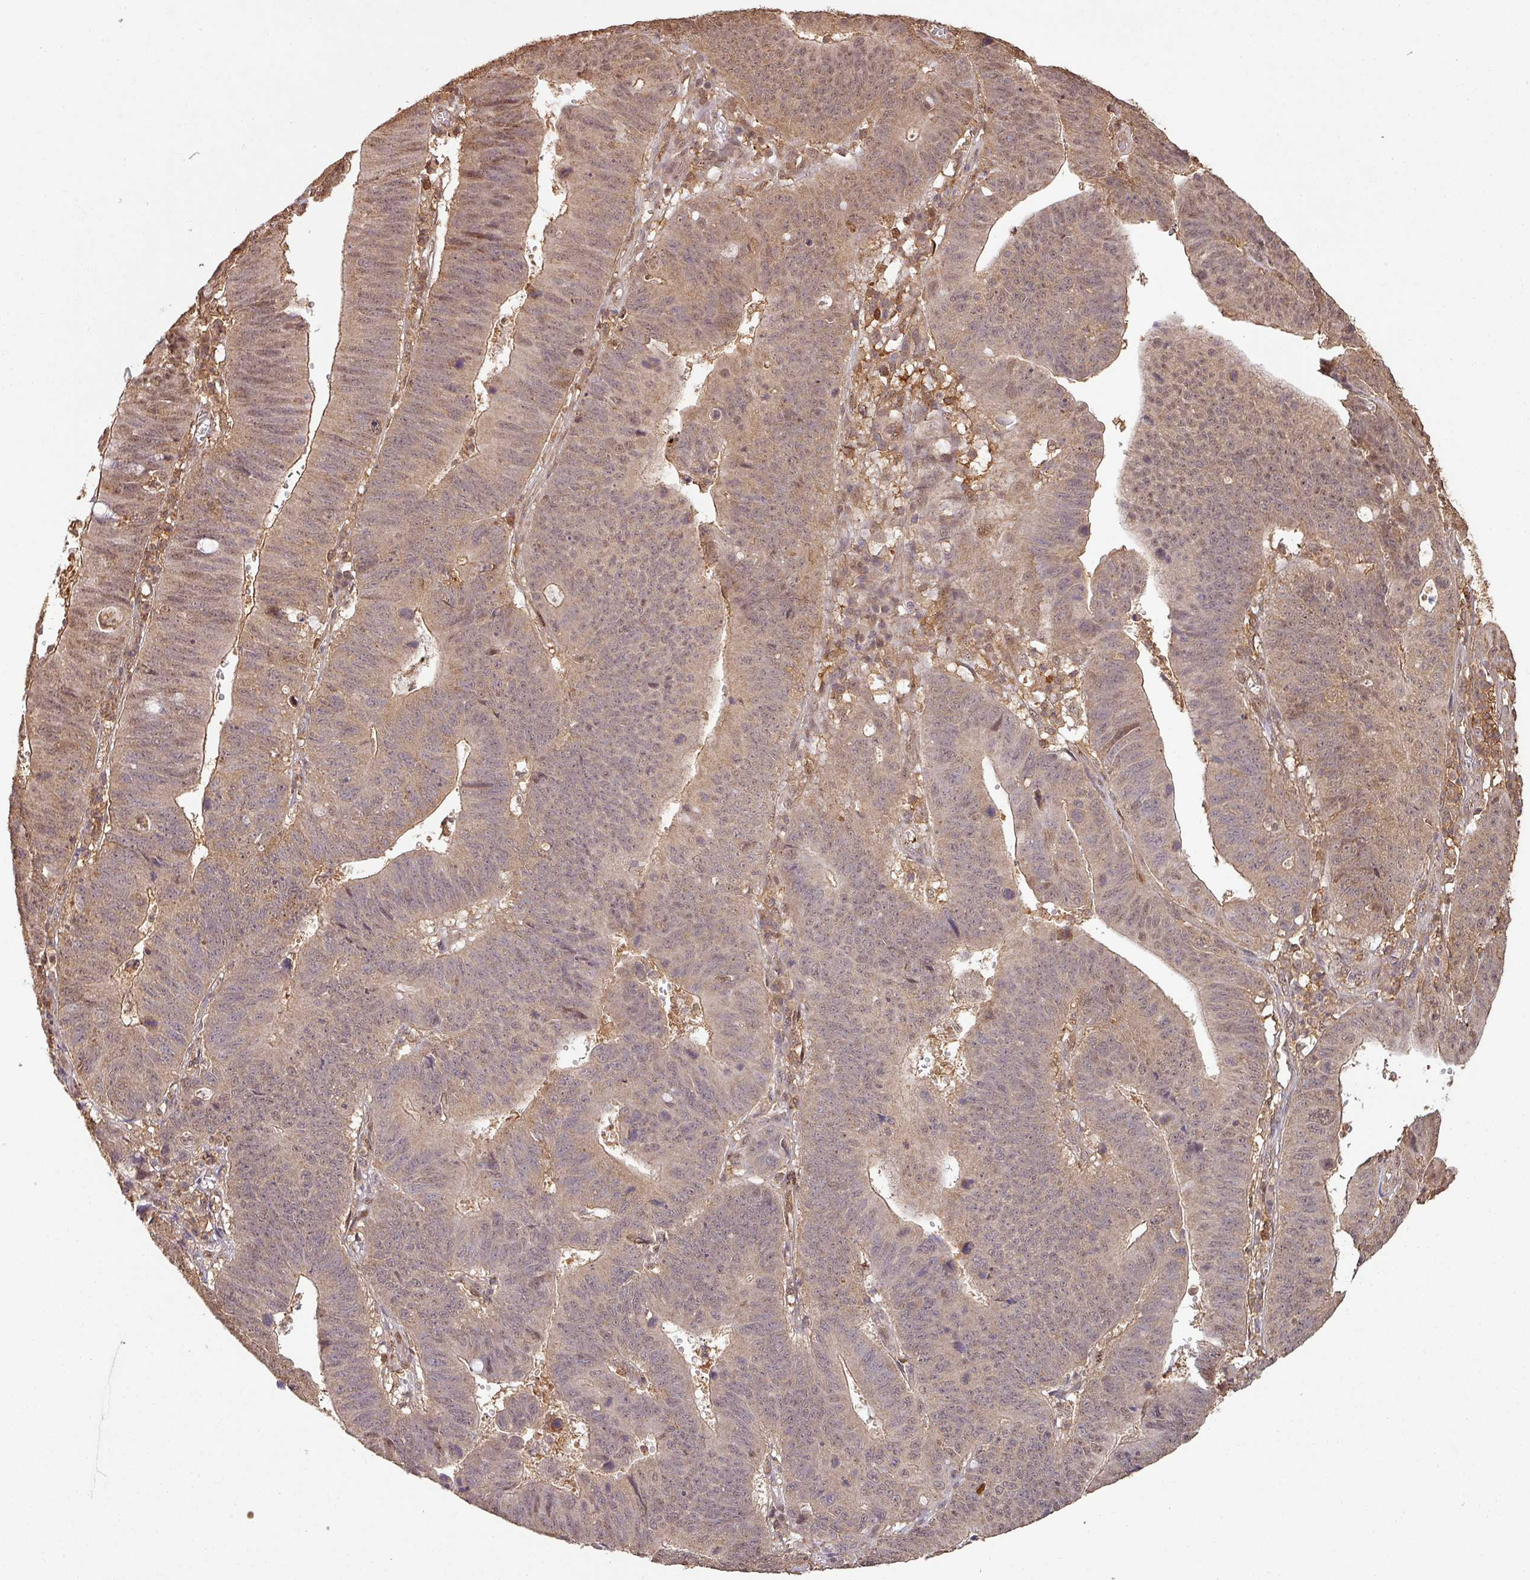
{"staining": {"intensity": "weak", "quantity": "25%-75%", "location": "cytoplasmic/membranous,nuclear"}, "tissue": "stomach cancer", "cell_type": "Tumor cells", "image_type": "cancer", "snomed": [{"axis": "morphology", "description": "Adenocarcinoma, NOS"}, {"axis": "topography", "description": "Stomach"}], "caption": "The photomicrograph reveals staining of stomach adenocarcinoma, revealing weak cytoplasmic/membranous and nuclear protein positivity (brown color) within tumor cells. (Brightfield microscopy of DAB IHC at high magnification).", "gene": "ZNF322", "patient": {"sex": "male", "age": 59}}